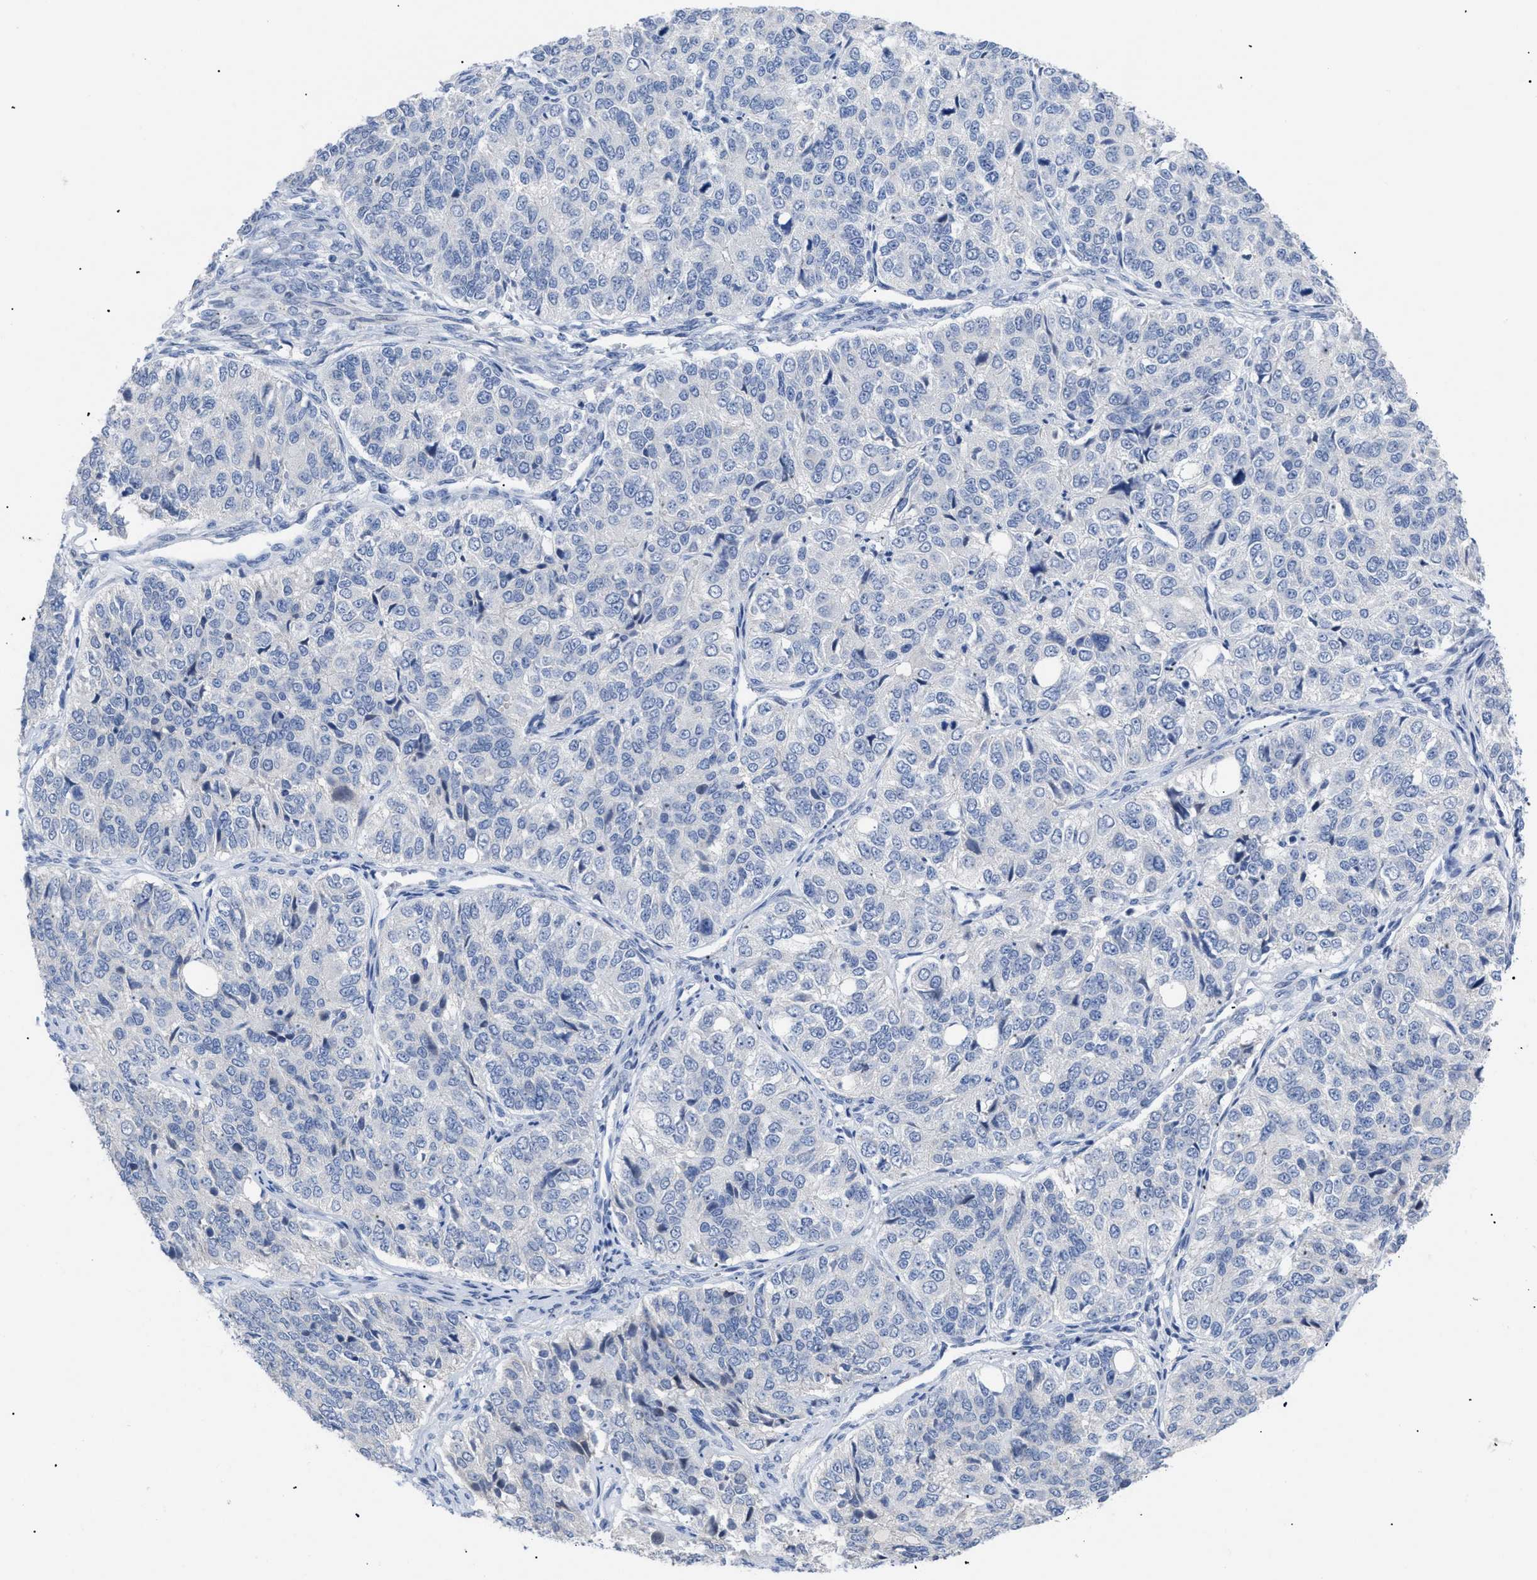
{"staining": {"intensity": "negative", "quantity": "none", "location": "none"}, "tissue": "ovarian cancer", "cell_type": "Tumor cells", "image_type": "cancer", "snomed": [{"axis": "morphology", "description": "Carcinoma, endometroid"}, {"axis": "topography", "description": "Ovary"}], "caption": "The immunohistochemistry micrograph has no significant staining in tumor cells of ovarian cancer tissue.", "gene": "CAV3", "patient": {"sex": "female", "age": 51}}